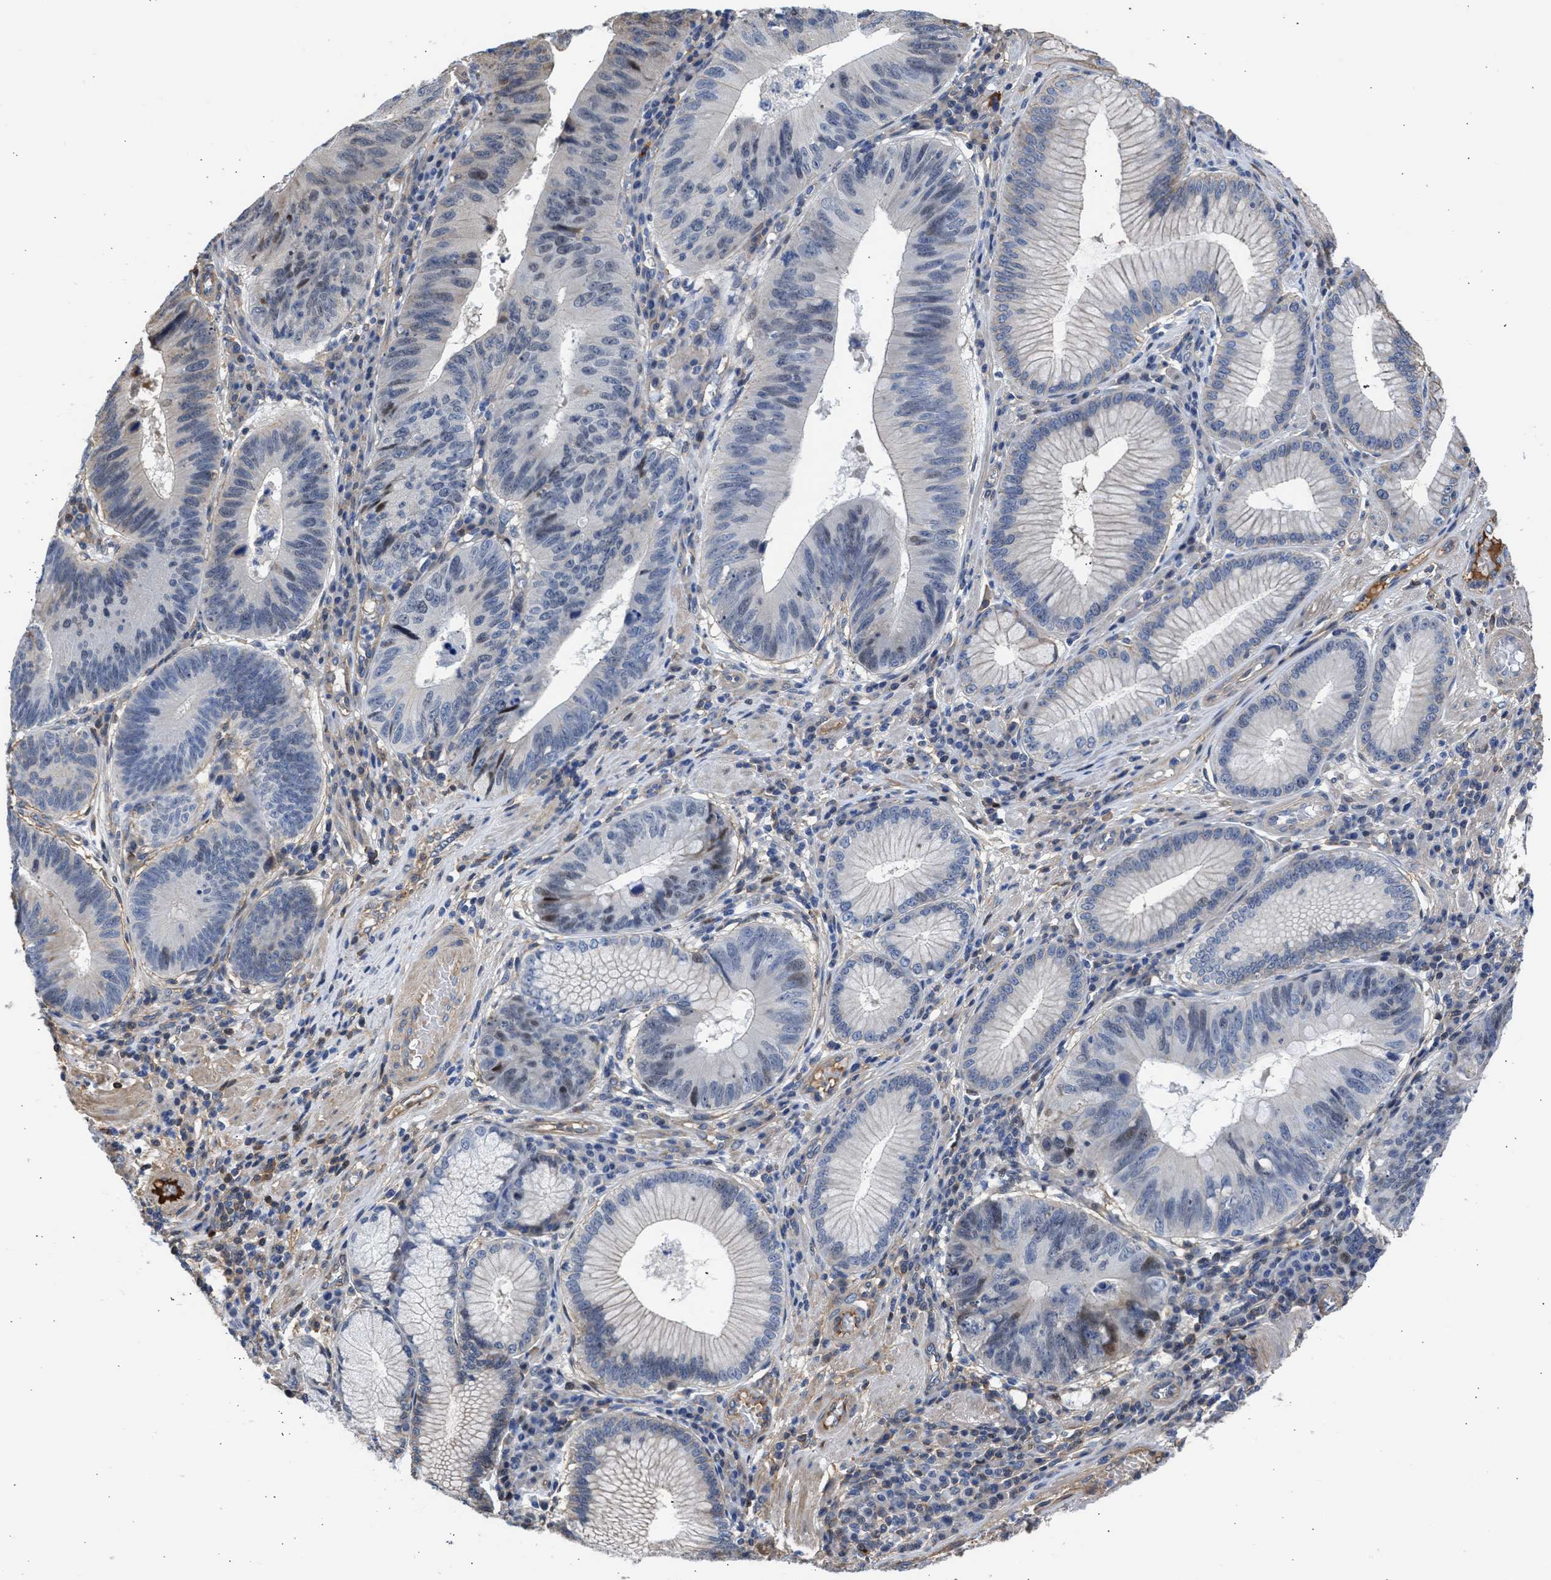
{"staining": {"intensity": "moderate", "quantity": "<25%", "location": "nuclear"}, "tissue": "stomach cancer", "cell_type": "Tumor cells", "image_type": "cancer", "snomed": [{"axis": "morphology", "description": "Adenocarcinoma, NOS"}, {"axis": "topography", "description": "Stomach"}], "caption": "Tumor cells exhibit low levels of moderate nuclear expression in approximately <25% of cells in stomach adenocarcinoma. Using DAB (3,3'-diaminobenzidine) (brown) and hematoxylin (blue) stains, captured at high magnification using brightfield microscopy.", "gene": "MAS1L", "patient": {"sex": "male", "age": 59}}